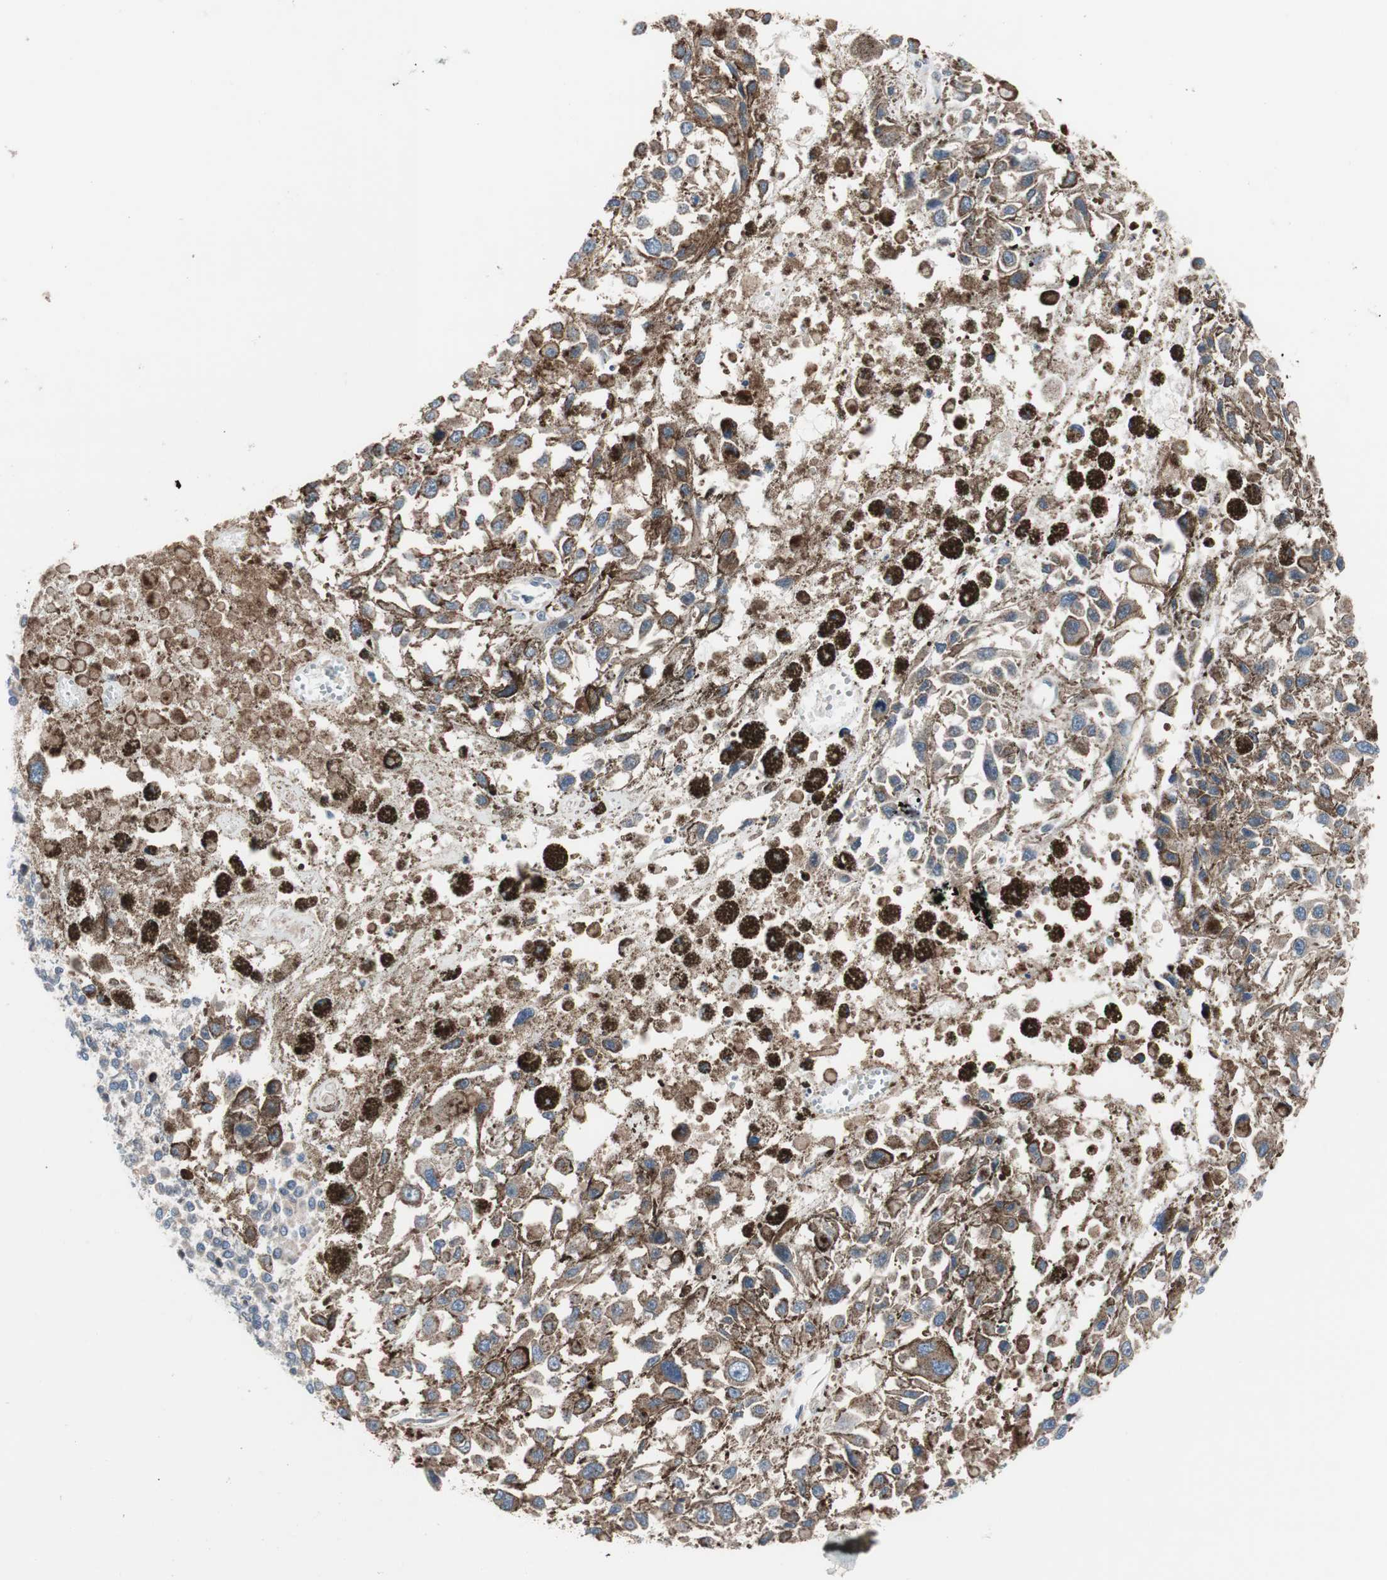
{"staining": {"intensity": "weak", "quantity": ">75%", "location": "cytoplasmic/membranous"}, "tissue": "melanoma", "cell_type": "Tumor cells", "image_type": "cancer", "snomed": [{"axis": "morphology", "description": "Malignant melanoma, Metastatic site"}, {"axis": "topography", "description": "Lymph node"}], "caption": "Immunohistochemical staining of malignant melanoma (metastatic site) demonstrates weak cytoplasmic/membranous protein expression in about >75% of tumor cells. The protein of interest is shown in brown color, while the nuclei are stained blue.", "gene": "KANSL1", "patient": {"sex": "male", "age": 59}}